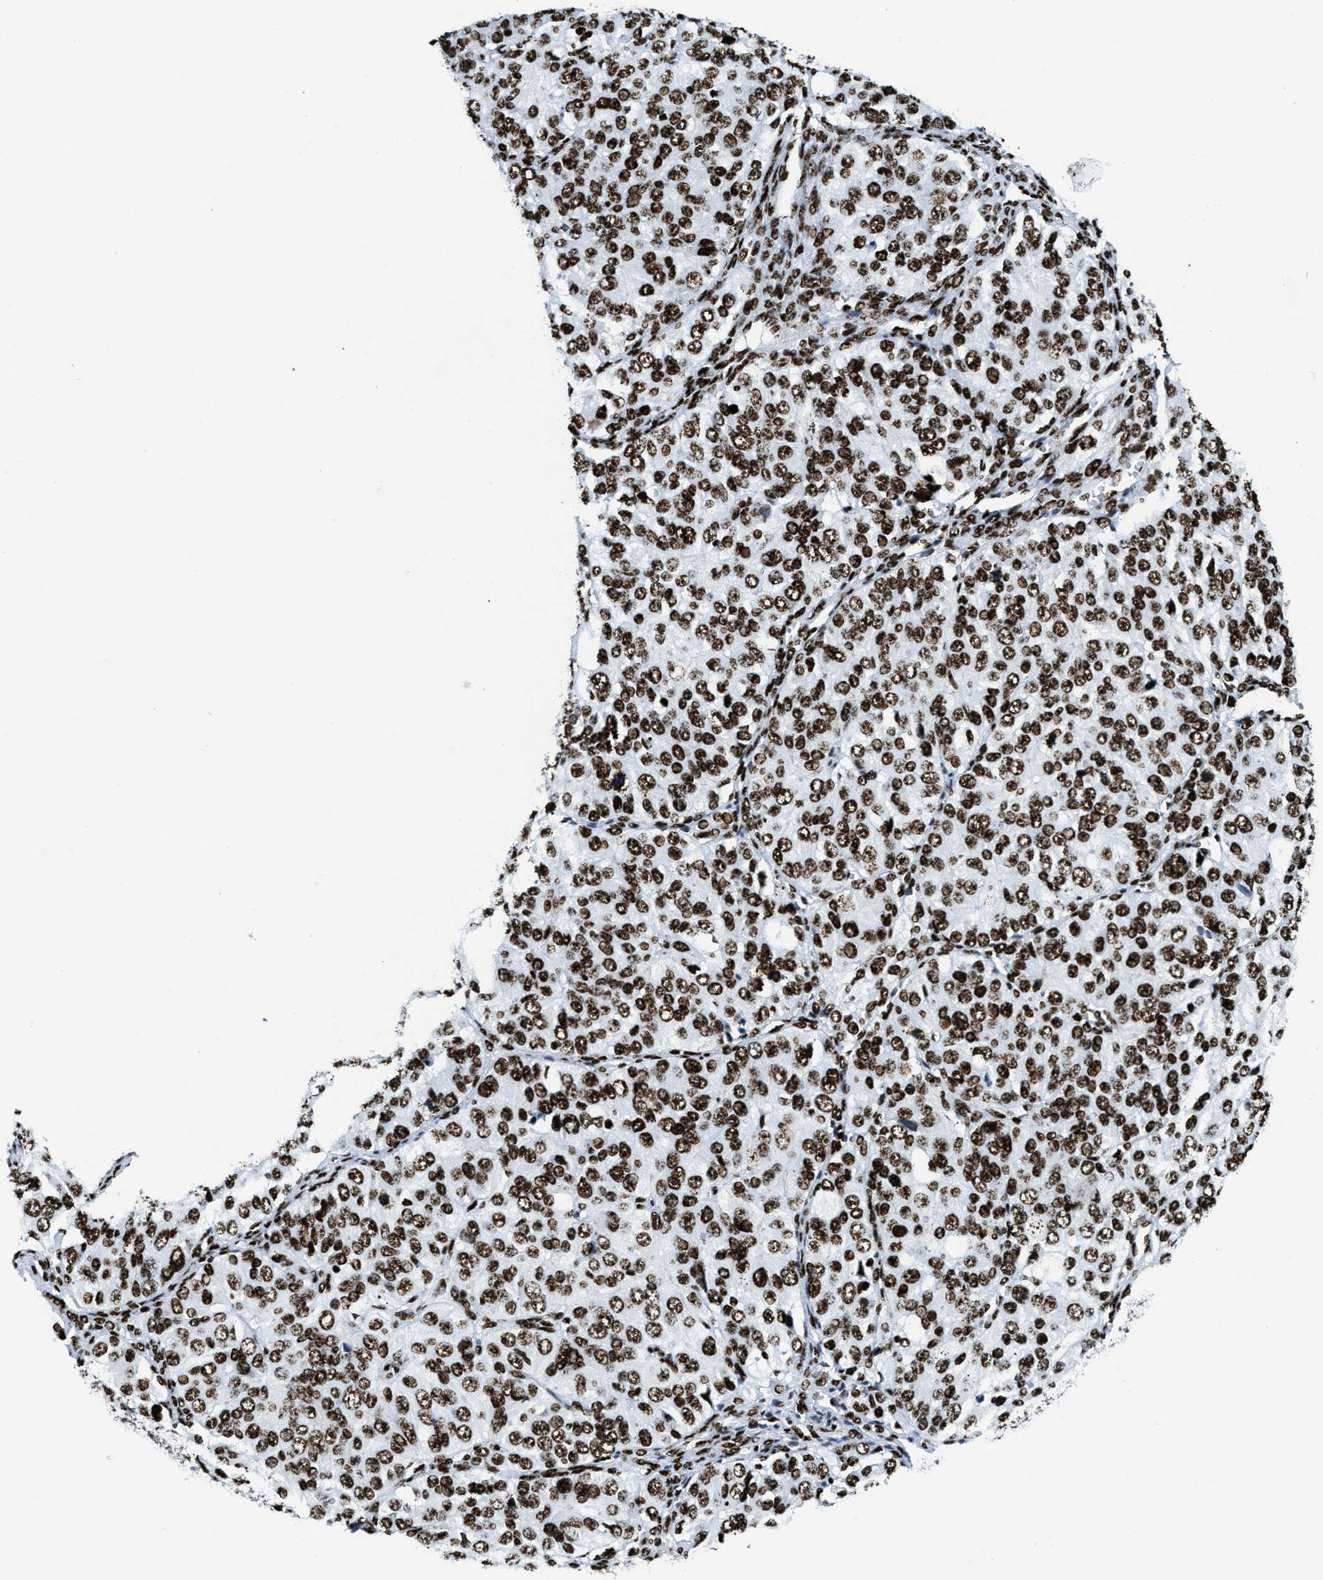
{"staining": {"intensity": "strong", "quantity": ">75%", "location": "nuclear"}, "tissue": "ovarian cancer", "cell_type": "Tumor cells", "image_type": "cancer", "snomed": [{"axis": "morphology", "description": "Carcinoma, endometroid"}, {"axis": "topography", "description": "Ovary"}], "caption": "Immunohistochemistry (IHC) photomicrograph of human ovarian cancer (endometroid carcinoma) stained for a protein (brown), which displays high levels of strong nuclear staining in about >75% of tumor cells.", "gene": "NONO", "patient": {"sex": "female", "age": 51}}